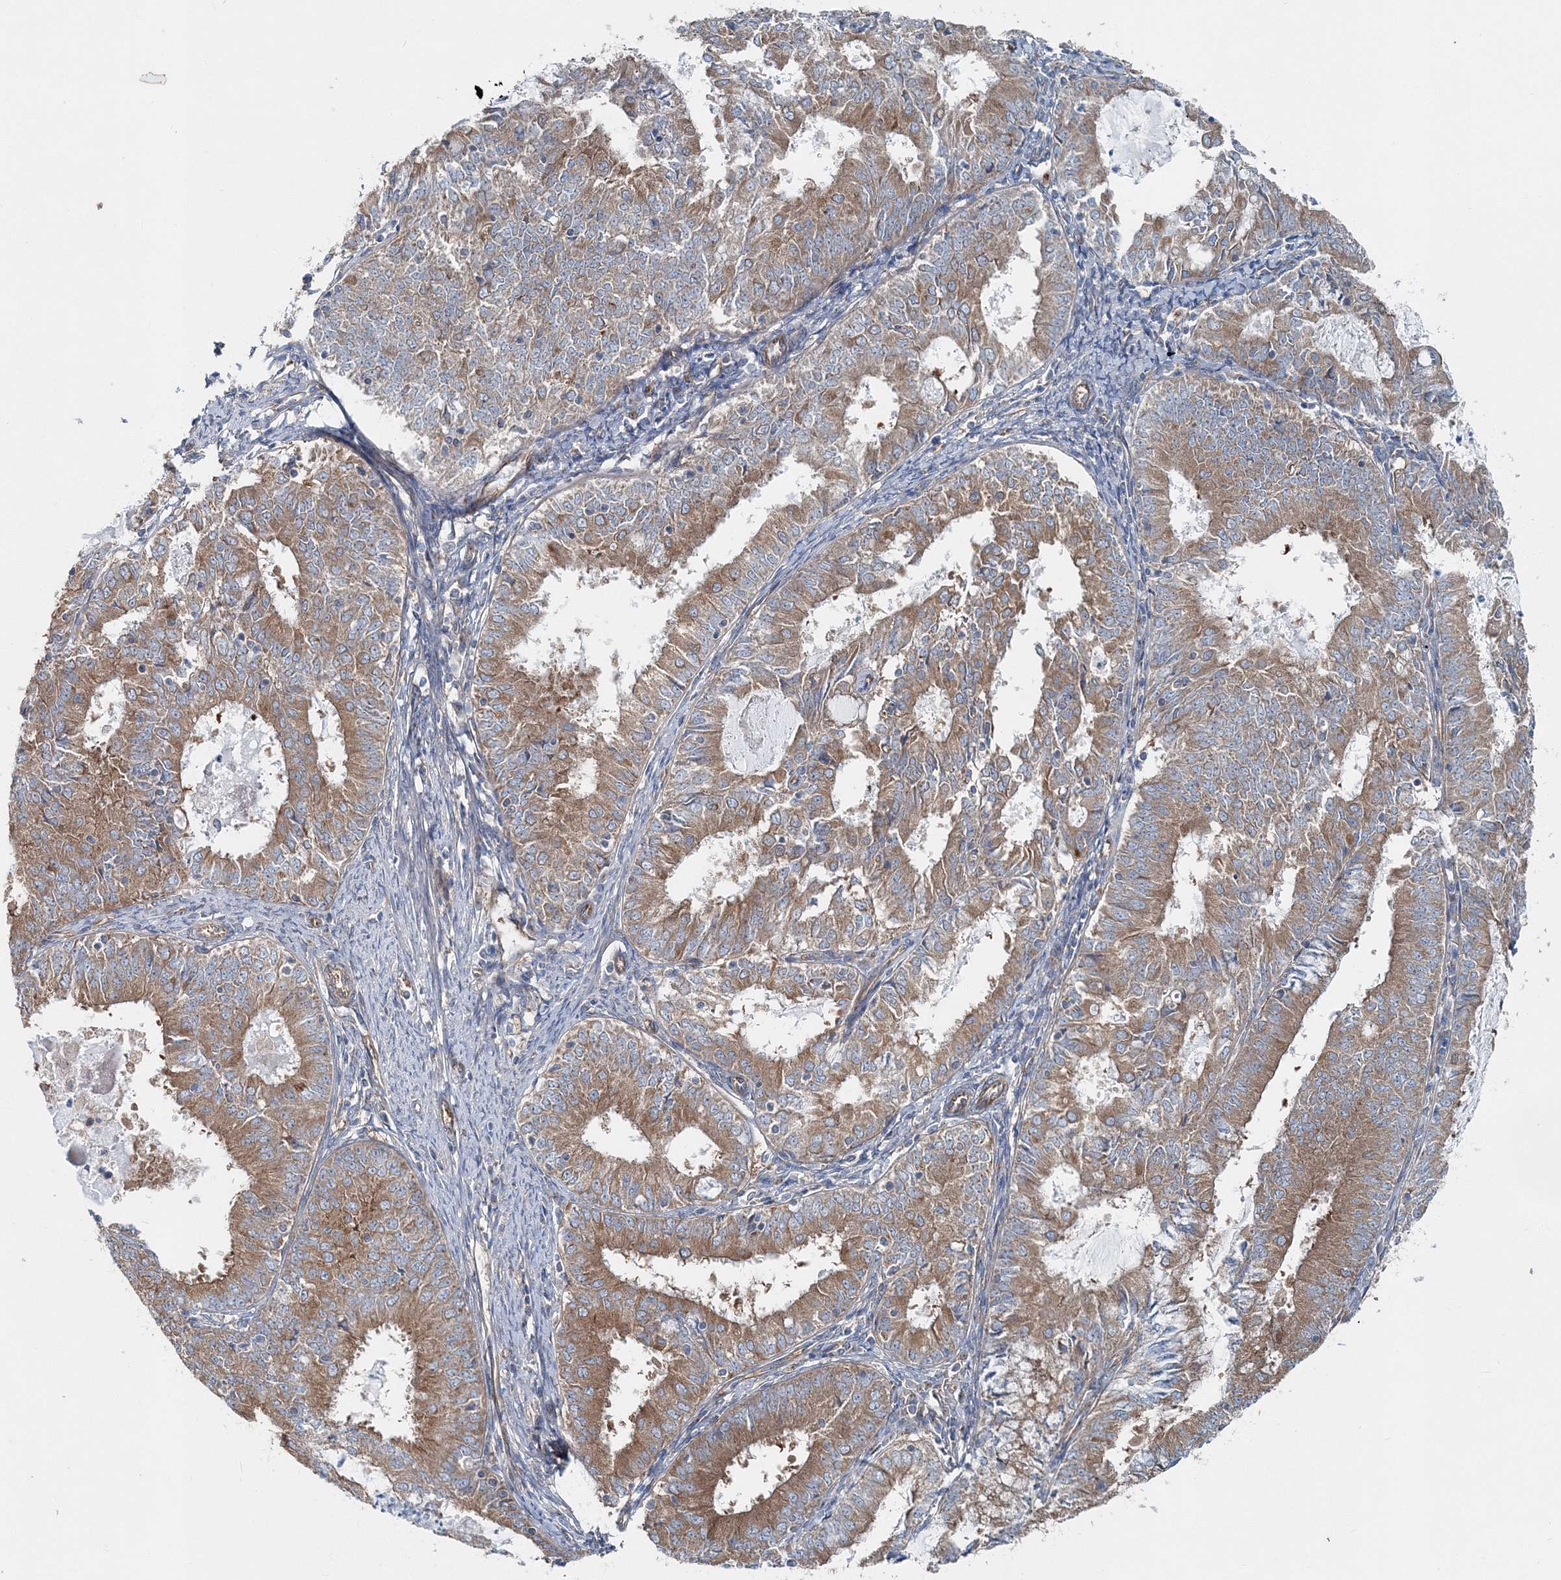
{"staining": {"intensity": "moderate", "quantity": ">75%", "location": "cytoplasmic/membranous"}, "tissue": "endometrial cancer", "cell_type": "Tumor cells", "image_type": "cancer", "snomed": [{"axis": "morphology", "description": "Adenocarcinoma, NOS"}, {"axis": "topography", "description": "Endometrium"}], "caption": "Immunohistochemistry (IHC) staining of endometrial cancer (adenocarcinoma), which exhibits medium levels of moderate cytoplasmic/membranous positivity in approximately >75% of tumor cells indicating moderate cytoplasmic/membranous protein positivity. The staining was performed using DAB (brown) for protein detection and nuclei were counterstained in hematoxylin (blue).", "gene": "MPHOSPH9", "patient": {"sex": "female", "age": 57}}